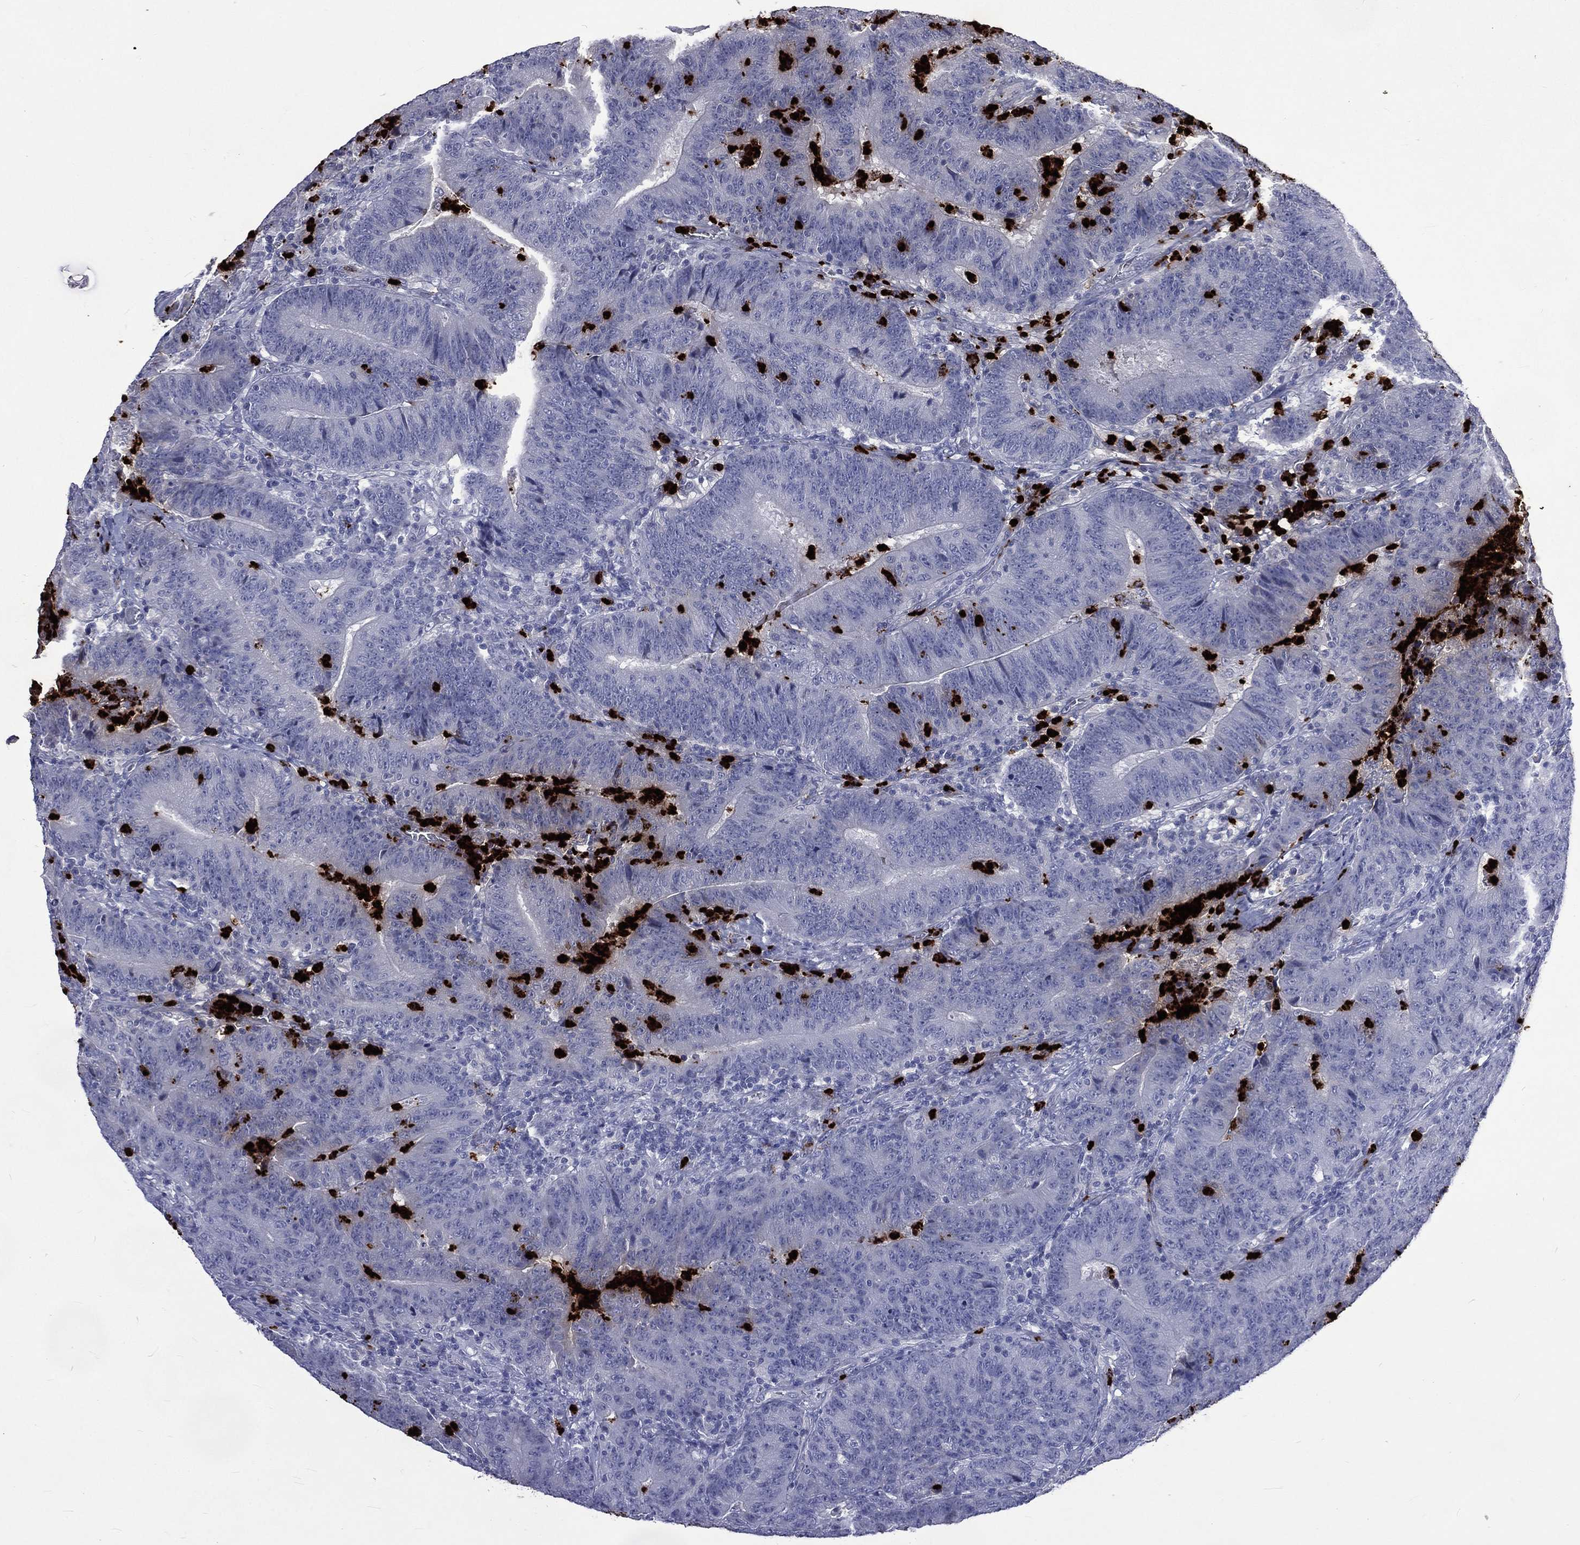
{"staining": {"intensity": "negative", "quantity": "none", "location": "none"}, "tissue": "colorectal cancer", "cell_type": "Tumor cells", "image_type": "cancer", "snomed": [{"axis": "morphology", "description": "Adenocarcinoma, NOS"}, {"axis": "topography", "description": "Colon"}], "caption": "A photomicrograph of colorectal cancer (adenocarcinoma) stained for a protein reveals no brown staining in tumor cells.", "gene": "ELANE", "patient": {"sex": "female", "age": 75}}